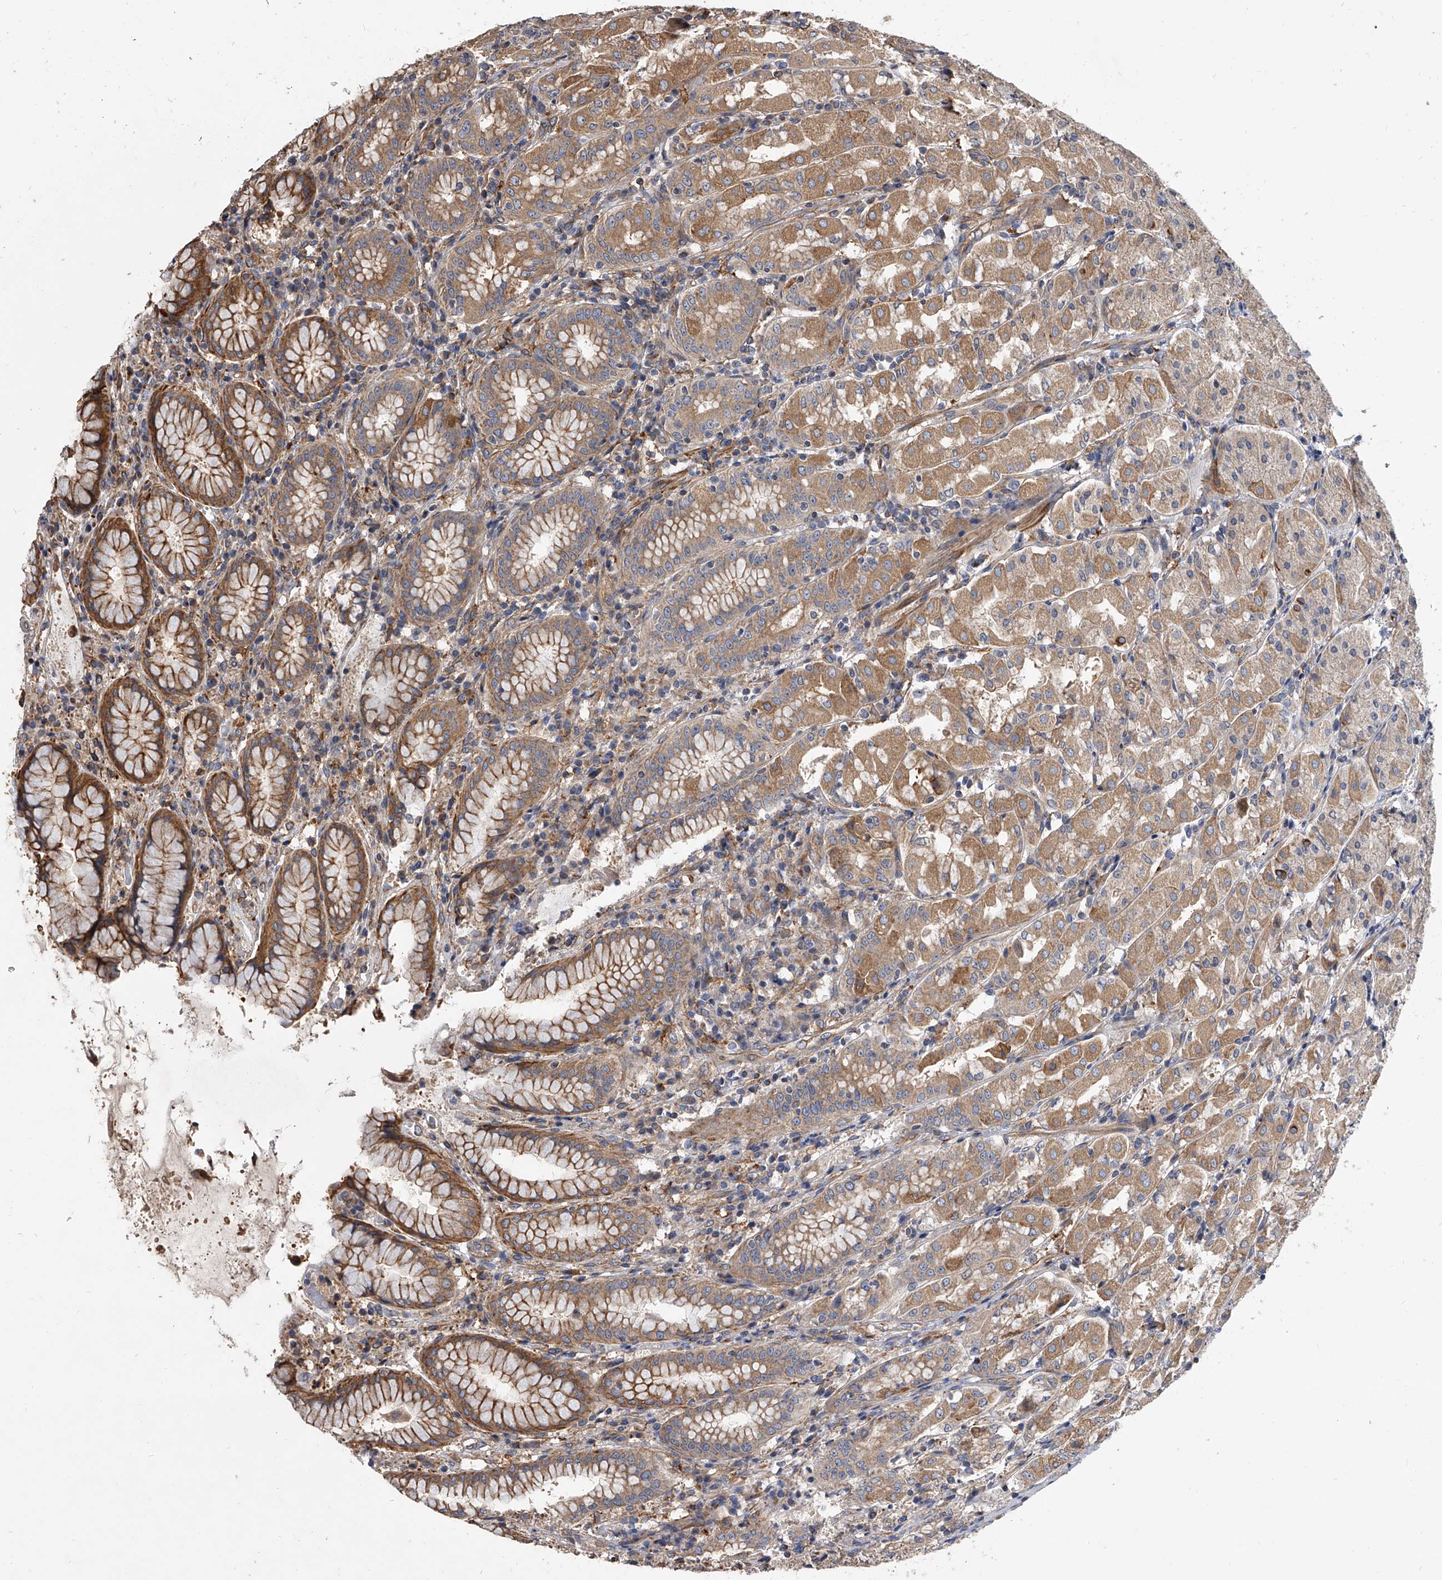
{"staining": {"intensity": "moderate", "quantity": ">75%", "location": "cytoplasmic/membranous"}, "tissue": "stomach", "cell_type": "Glandular cells", "image_type": "normal", "snomed": [{"axis": "morphology", "description": "Normal tissue, NOS"}, {"axis": "topography", "description": "Stomach"}, {"axis": "topography", "description": "Stomach, lower"}], "caption": "Protein staining of benign stomach shows moderate cytoplasmic/membranous expression in approximately >75% of glandular cells. (DAB IHC with brightfield microscopy, high magnification).", "gene": "EXOC4", "patient": {"sex": "female", "age": 56}}